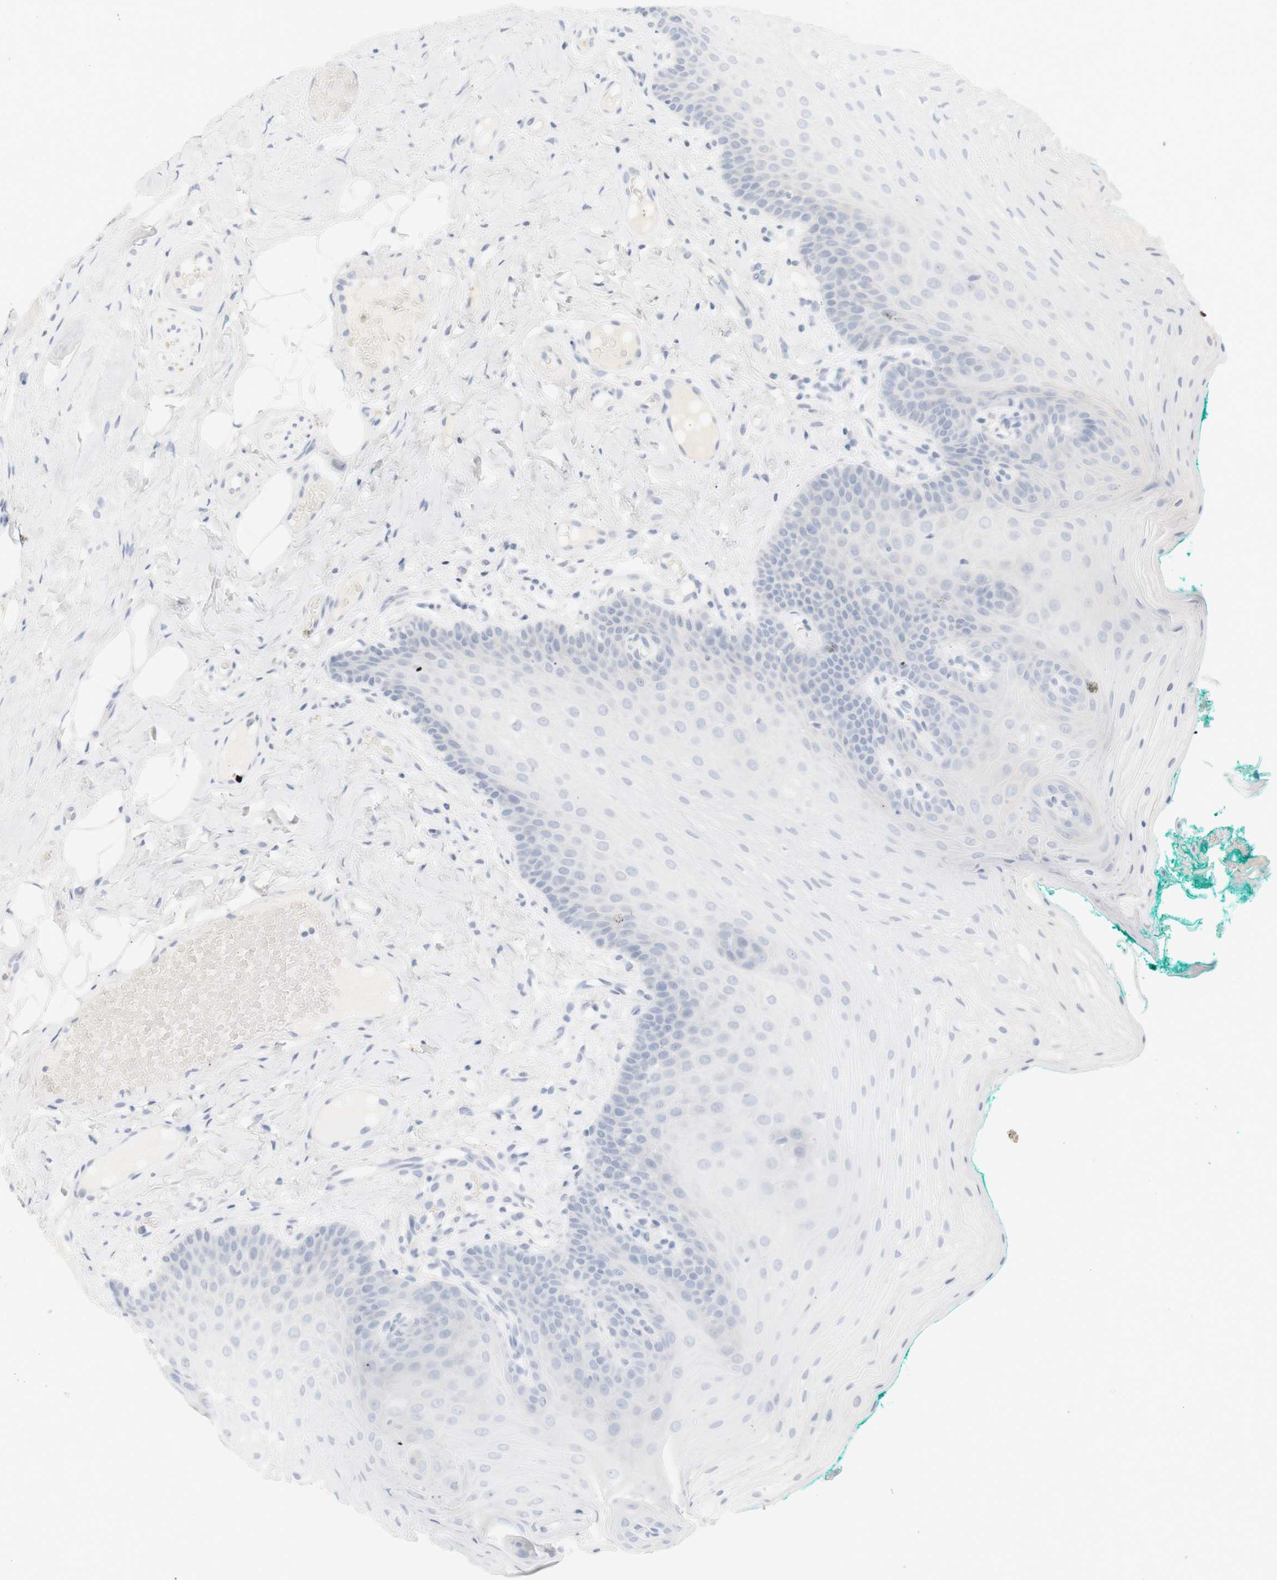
{"staining": {"intensity": "negative", "quantity": "none", "location": "none"}, "tissue": "oral mucosa", "cell_type": "Squamous epithelial cells", "image_type": "normal", "snomed": [{"axis": "morphology", "description": "Normal tissue, NOS"}, {"axis": "topography", "description": "Oral tissue"}], "caption": "The immunohistochemistry (IHC) histopathology image has no significant expression in squamous epithelial cells of oral mucosa. Nuclei are stained in blue.", "gene": "RTN3", "patient": {"sex": "male", "age": 58}}